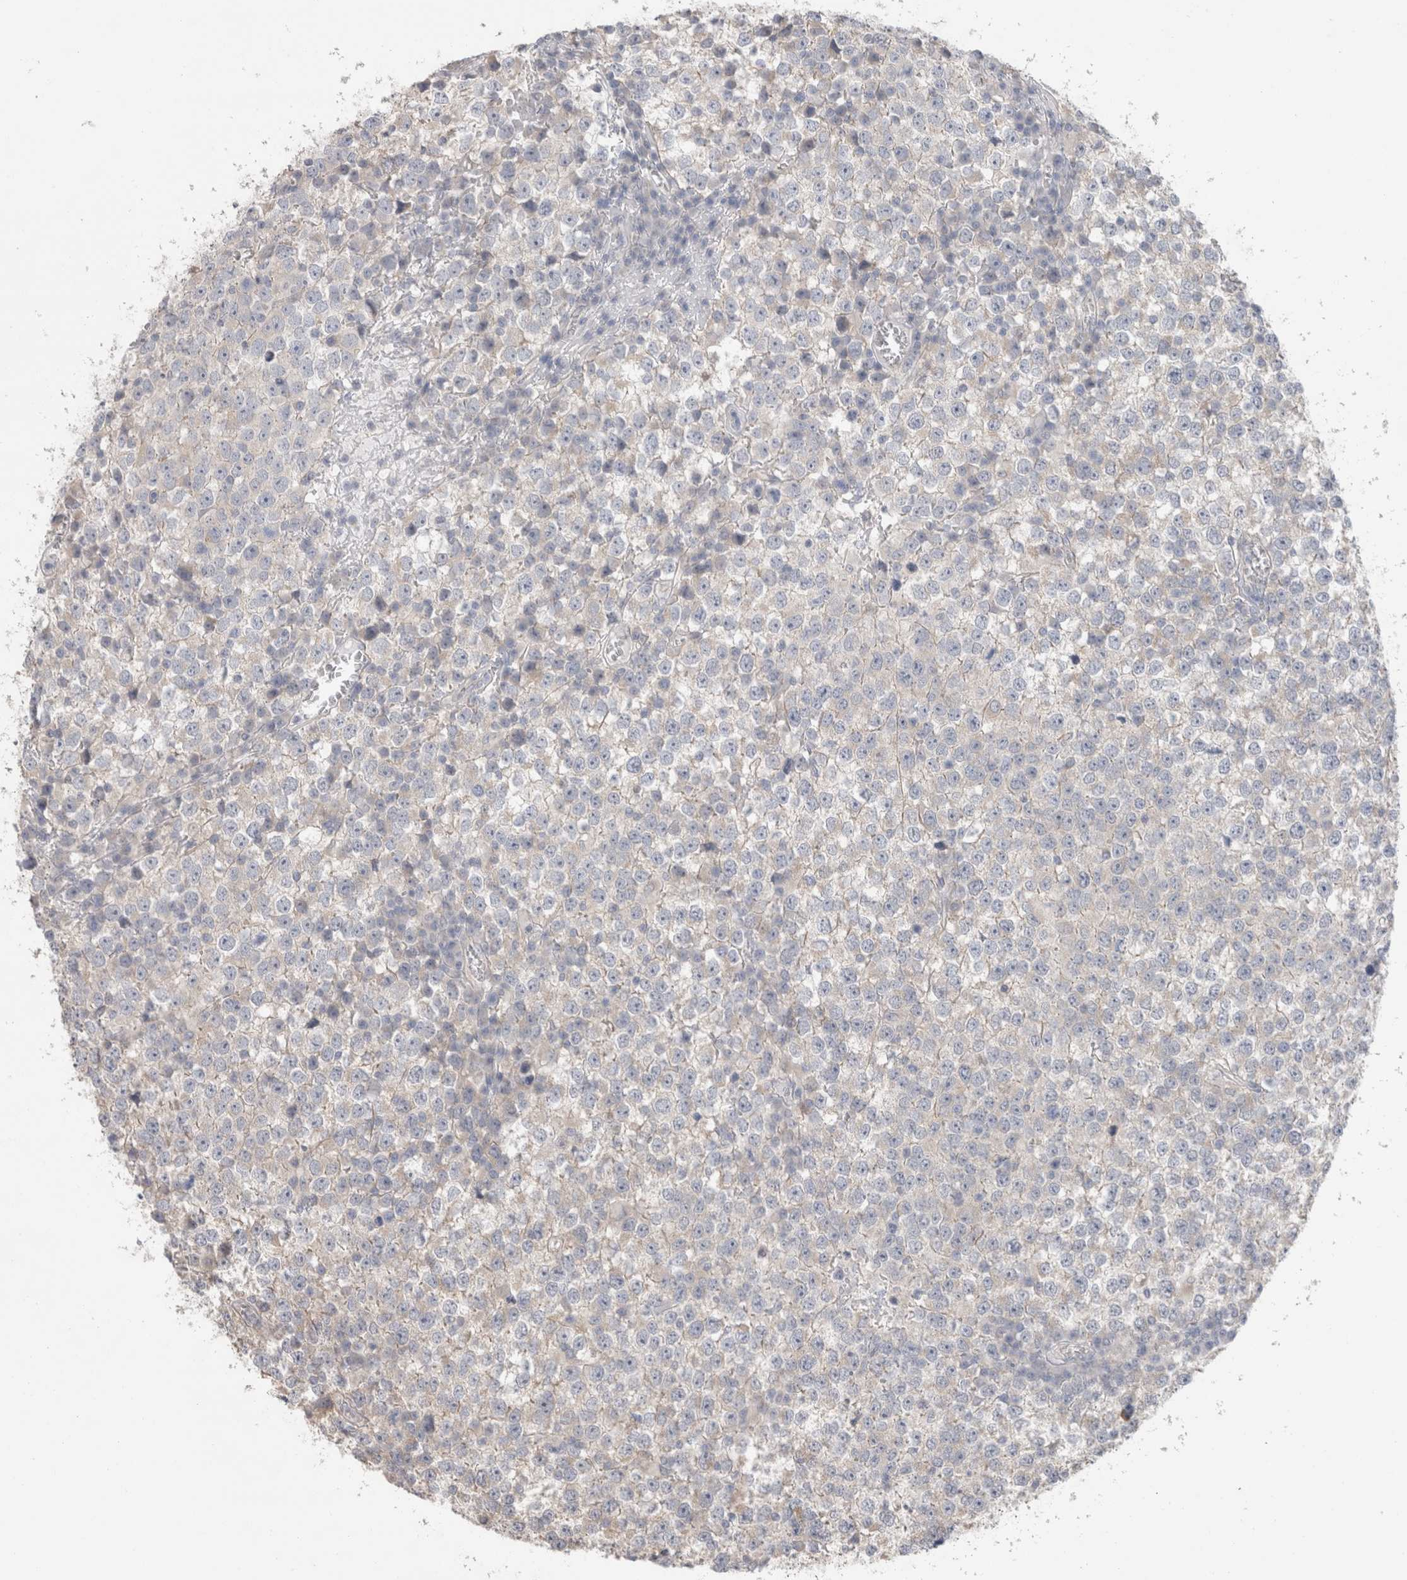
{"staining": {"intensity": "weak", "quantity": "<25%", "location": "cytoplasmic/membranous"}, "tissue": "testis cancer", "cell_type": "Tumor cells", "image_type": "cancer", "snomed": [{"axis": "morphology", "description": "Seminoma, NOS"}, {"axis": "topography", "description": "Testis"}], "caption": "Human testis cancer (seminoma) stained for a protein using IHC demonstrates no expression in tumor cells.", "gene": "DMD", "patient": {"sex": "male", "age": 65}}